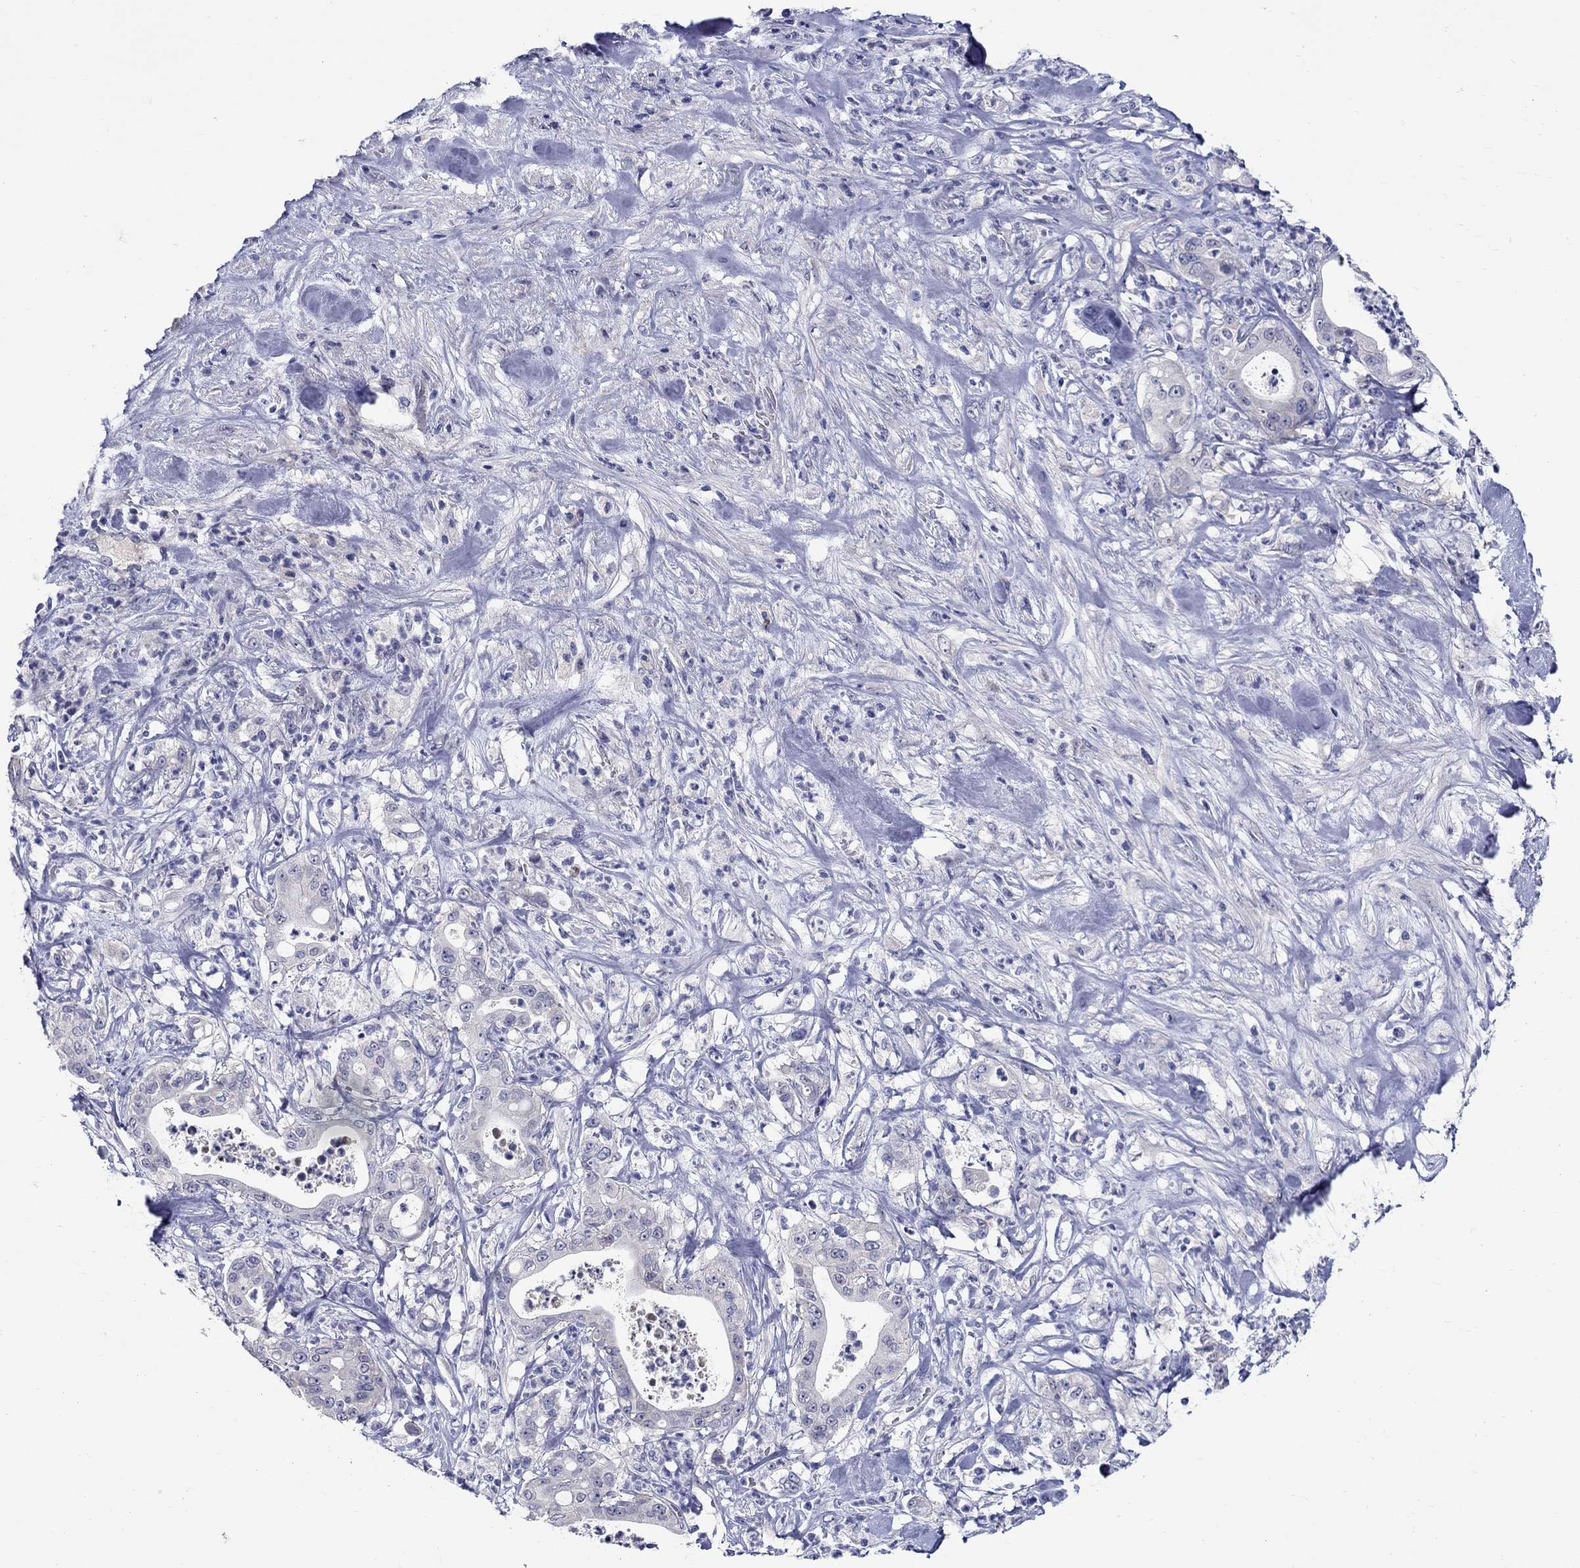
{"staining": {"intensity": "negative", "quantity": "none", "location": "none"}, "tissue": "pancreatic cancer", "cell_type": "Tumor cells", "image_type": "cancer", "snomed": [{"axis": "morphology", "description": "Adenocarcinoma, NOS"}, {"axis": "topography", "description": "Pancreas"}], "caption": "DAB (3,3'-diaminobenzidine) immunohistochemical staining of pancreatic cancer (adenocarcinoma) reveals no significant expression in tumor cells. Brightfield microscopy of immunohistochemistry stained with DAB (brown) and hematoxylin (blue), captured at high magnification.", "gene": "SLC30A3", "patient": {"sex": "male", "age": 71}}